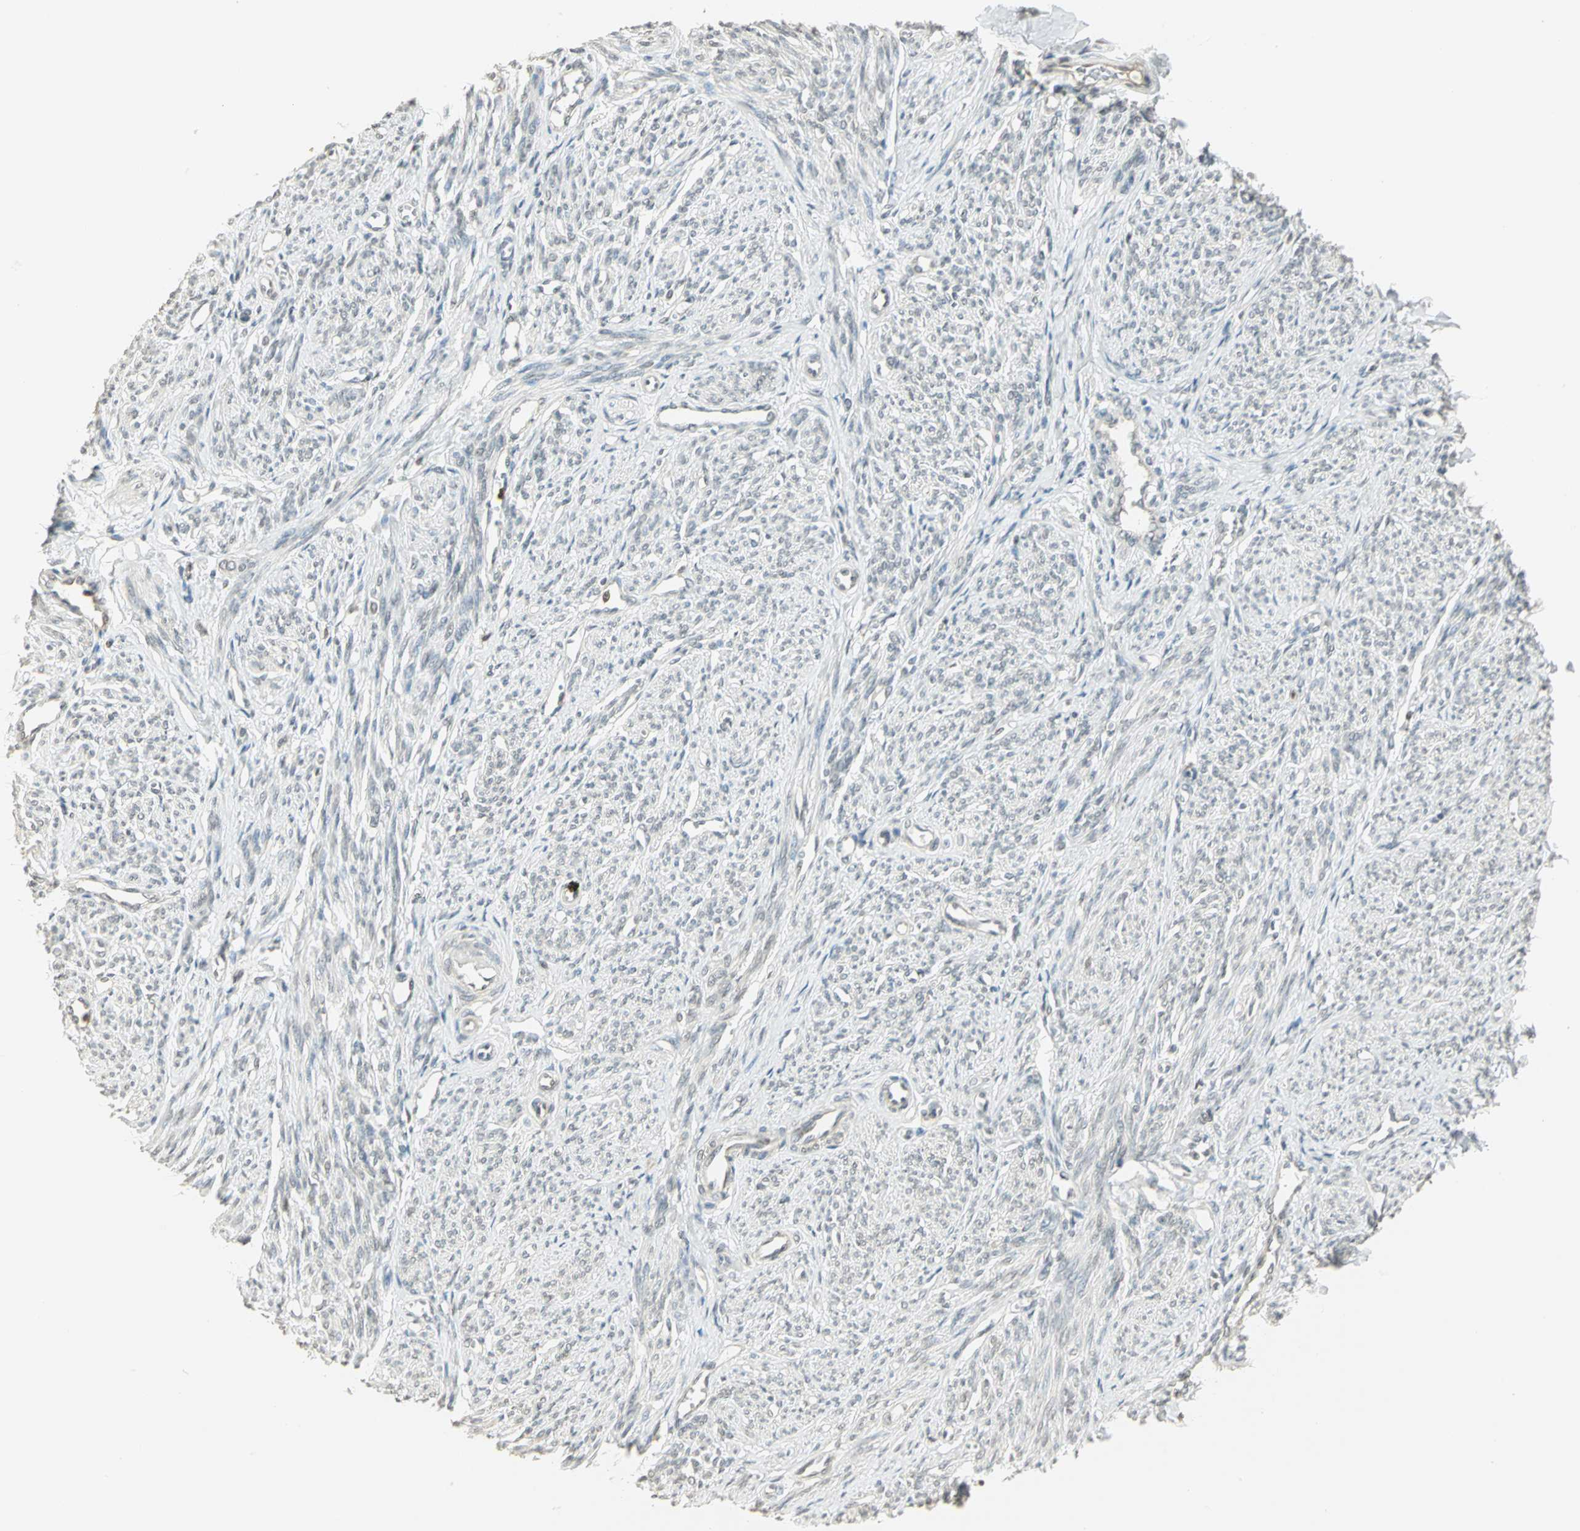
{"staining": {"intensity": "negative", "quantity": "none", "location": "none"}, "tissue": "smooth muscle", "cell_type": "Smooth muscle cells", "image_type": "normal", "snomed": [{"axis": "morphology", "description": "Normal tissue, NOS"}, {"axis": "topography", "description": "Smooth muscle"}], "caption": "Immunohistochemistry (IHC) histopathology image of benign human smooth muscle stained for a protein (brown), which reveals no staining in smooth muscle cells. (DAB immunohistochemistry with hematoxylin counter stain).", "gene": "SMARCA5", "patient": {"sex": "female", "age": 65}}